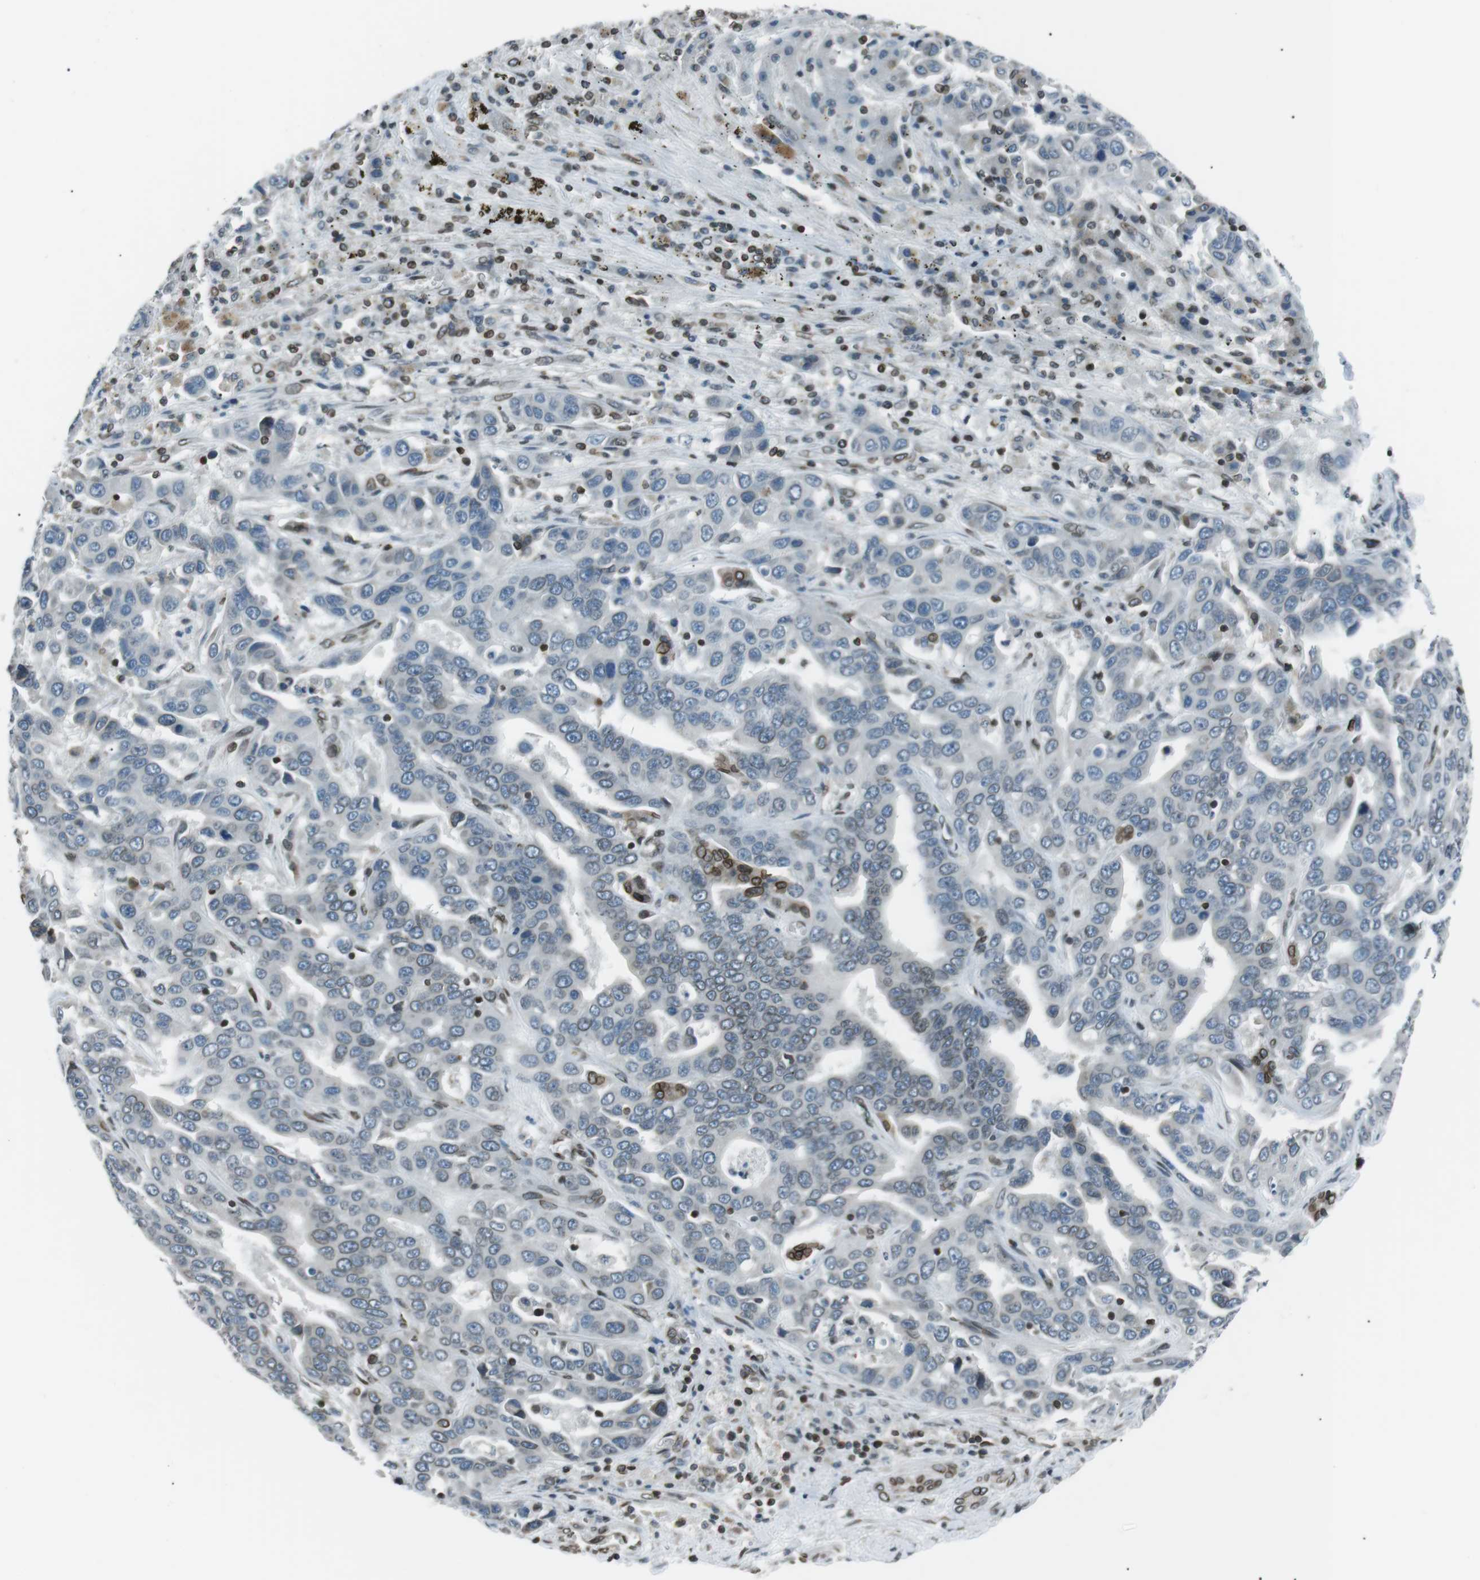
{"staining": {"intensity": "weak", "quantity": "<25%", "location": "cytoplasmic/membranous,nuclear"}, "tissue": "liver cancer", "cell_type": "Tumor cells", "image_type": "cancer", "snomed": [{"axis": "morphology", "description": "Cholangiocarcinoma"}, {"axis": "topography", "description": "Liver"}], "caption": "Tumor cells are negative for brown protein staining in cholangiocarcinoma (liver).", "gene": "TMX4", "patient": {"sex": "female", "age": 52}}